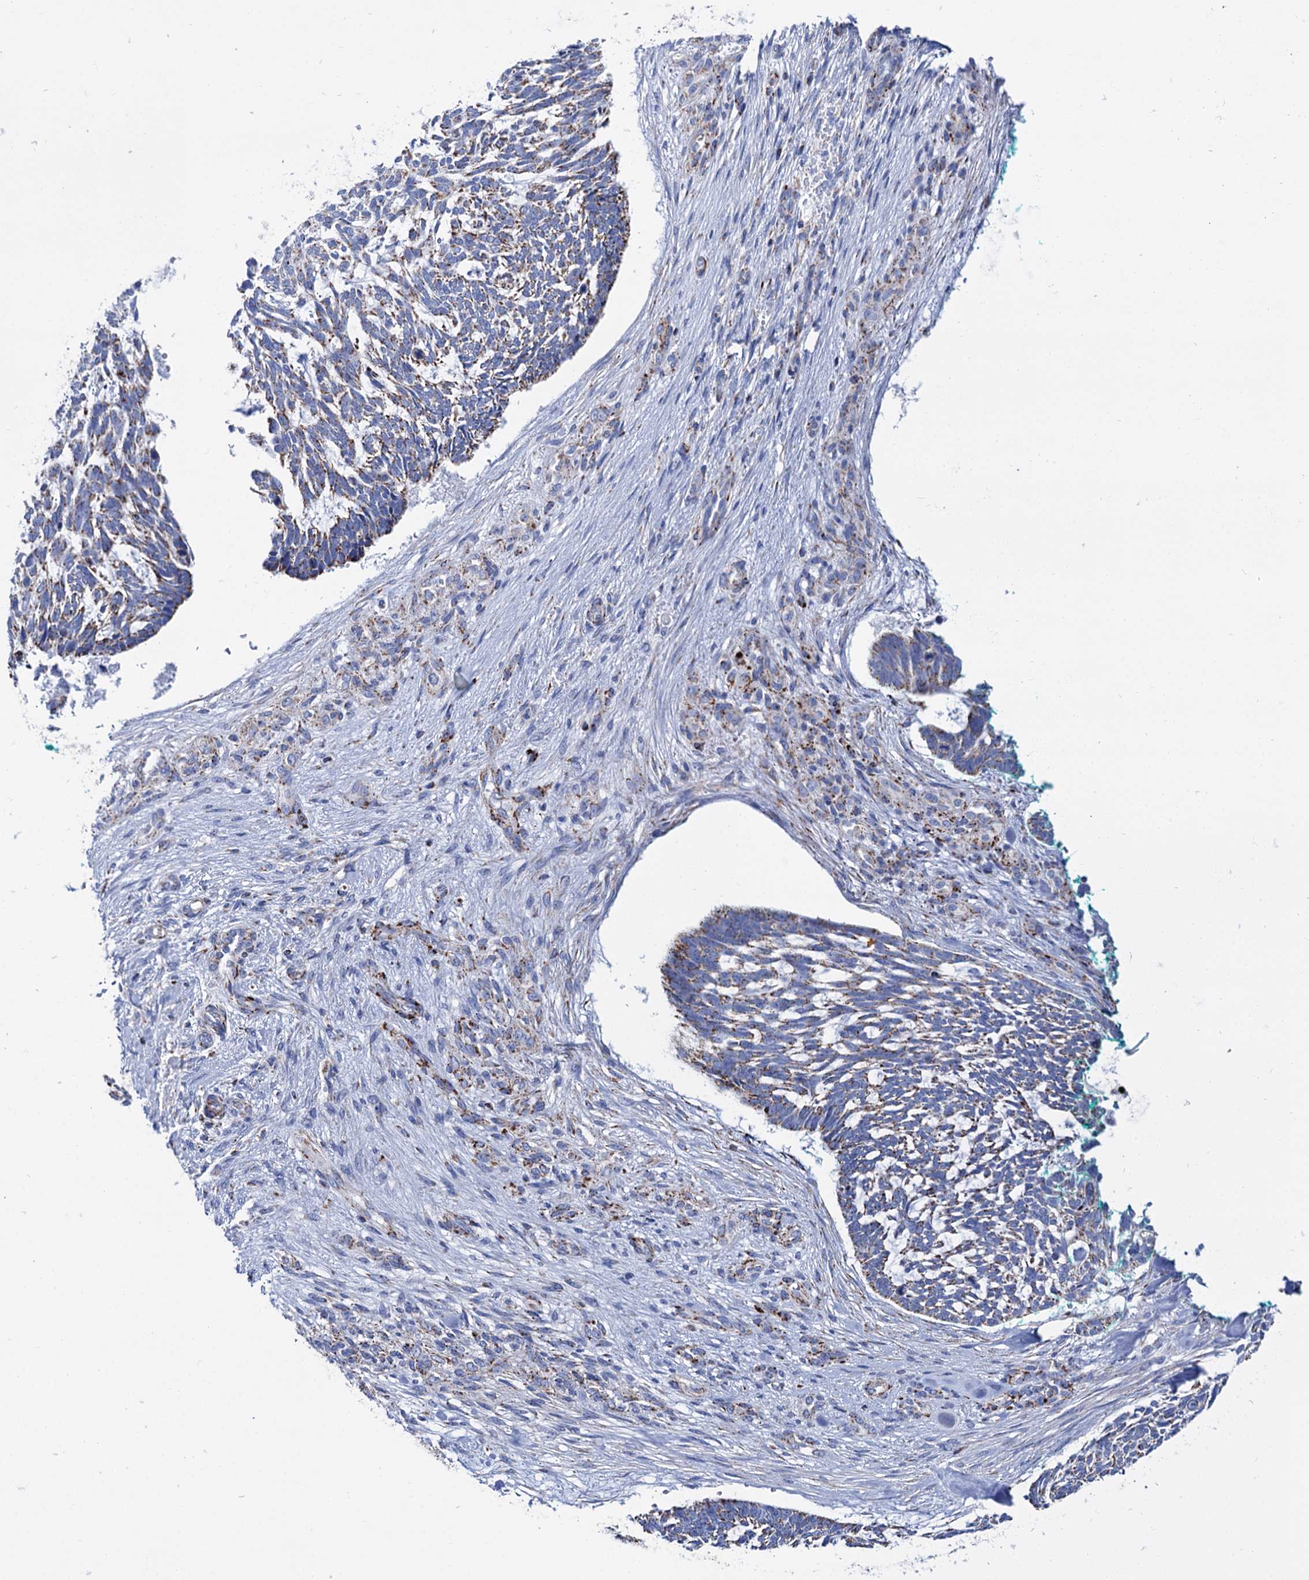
{"staining": {"intensity": "moderate", "quantity": ">75%", "location": "cytoplasmic/membranous"}, "tissue": "skin cancer", "cell_type": "Tumor cells", "image_type": "cancer", "snomed": [{"axis": "morphology", "description": "Basal cell carcinoma"}, {"axis": "topography", "description": "Skin"}], "caption": "Protein staining exhibits moderate cytoplasmic/membranous positivity in approximately >75% of tumor cells in skin basal cell carcinoma.", "gene": "UBASH3B", "patient": {"sex": "male", "age": 88}}